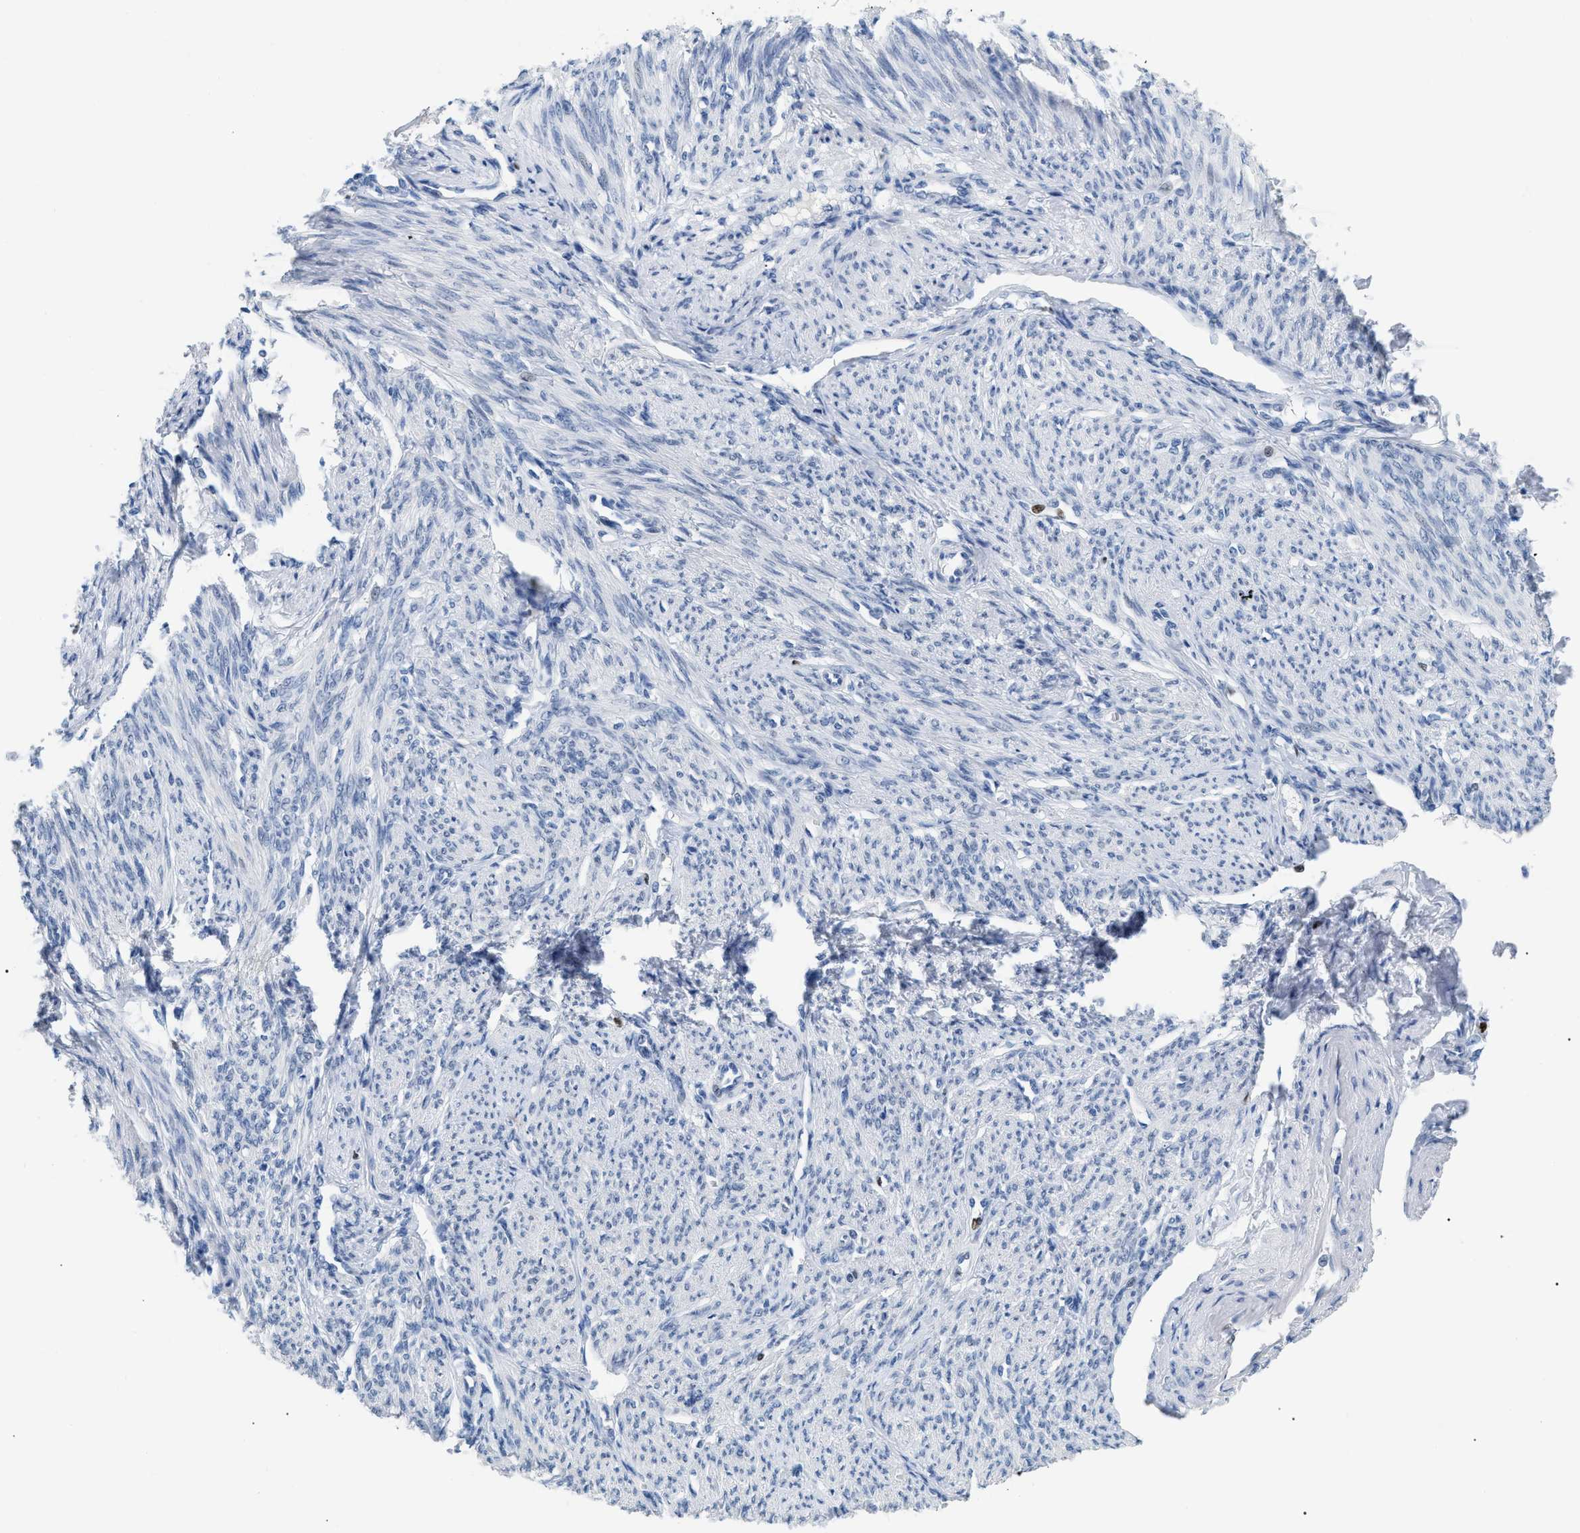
{"staining": {"intensity": "negative", "quantity": "none", "location": "none"}, "tissue": "smooth muscle", "cell_type": "Smooth muscle cells", "image_type": "normal", "snomed": [{"axis": "morphology", "description": "Normal tissue, NOS"}, {"axis": "topography", "description": "Smooth muscle"}], "caption": "DAB immunohistochemical staining of normal smooth muscle reveals no significant expression in smooth muscle cells.", "gene": "MCM7", "patient": {"sex": "female", "age": 65}}